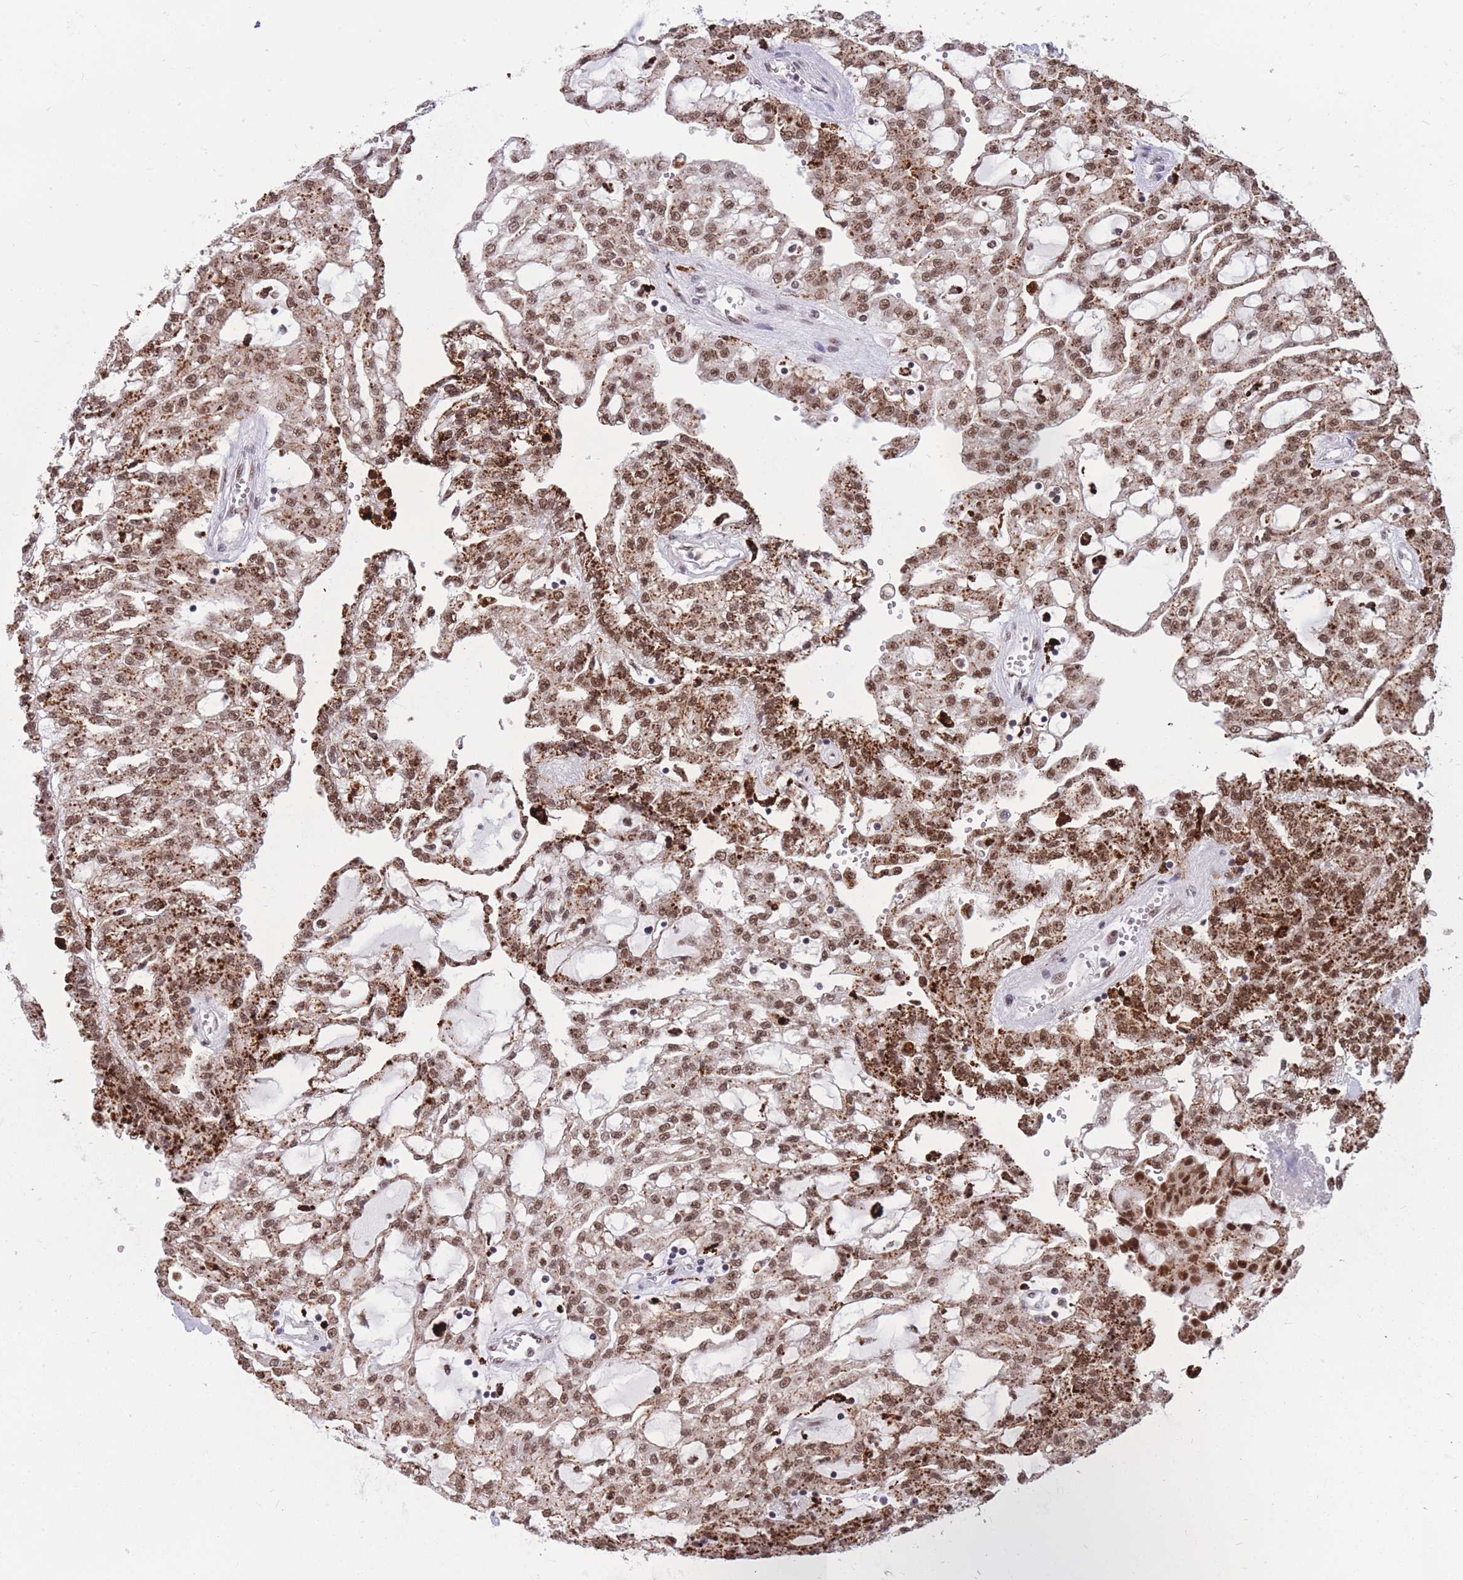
{"staining": {"intensity": "moderate", "quantity": ">75%", "location": "cytoplasmic/membranous,nuclear"}, "tissue": "renal cancer", "cell_type": "Tumor cells", "image_type": "cancer", "snomed": [{"axis": "morphology", "description": "Adenocarcinoma, NOS"}, {"axis": "topography", "description": "Kidney"}], "caption": "Immunohistochemistry (IHC) micrograph of human adenocarcinoma (renal) stained for a protein (brown), which exhibits medium levels of moderate cytoplasmic/membranous and nuclear staining in approximately >75% of tumor cells.", "gene": "PRPF19", "patient": {"sex": "male", "age": 63}}